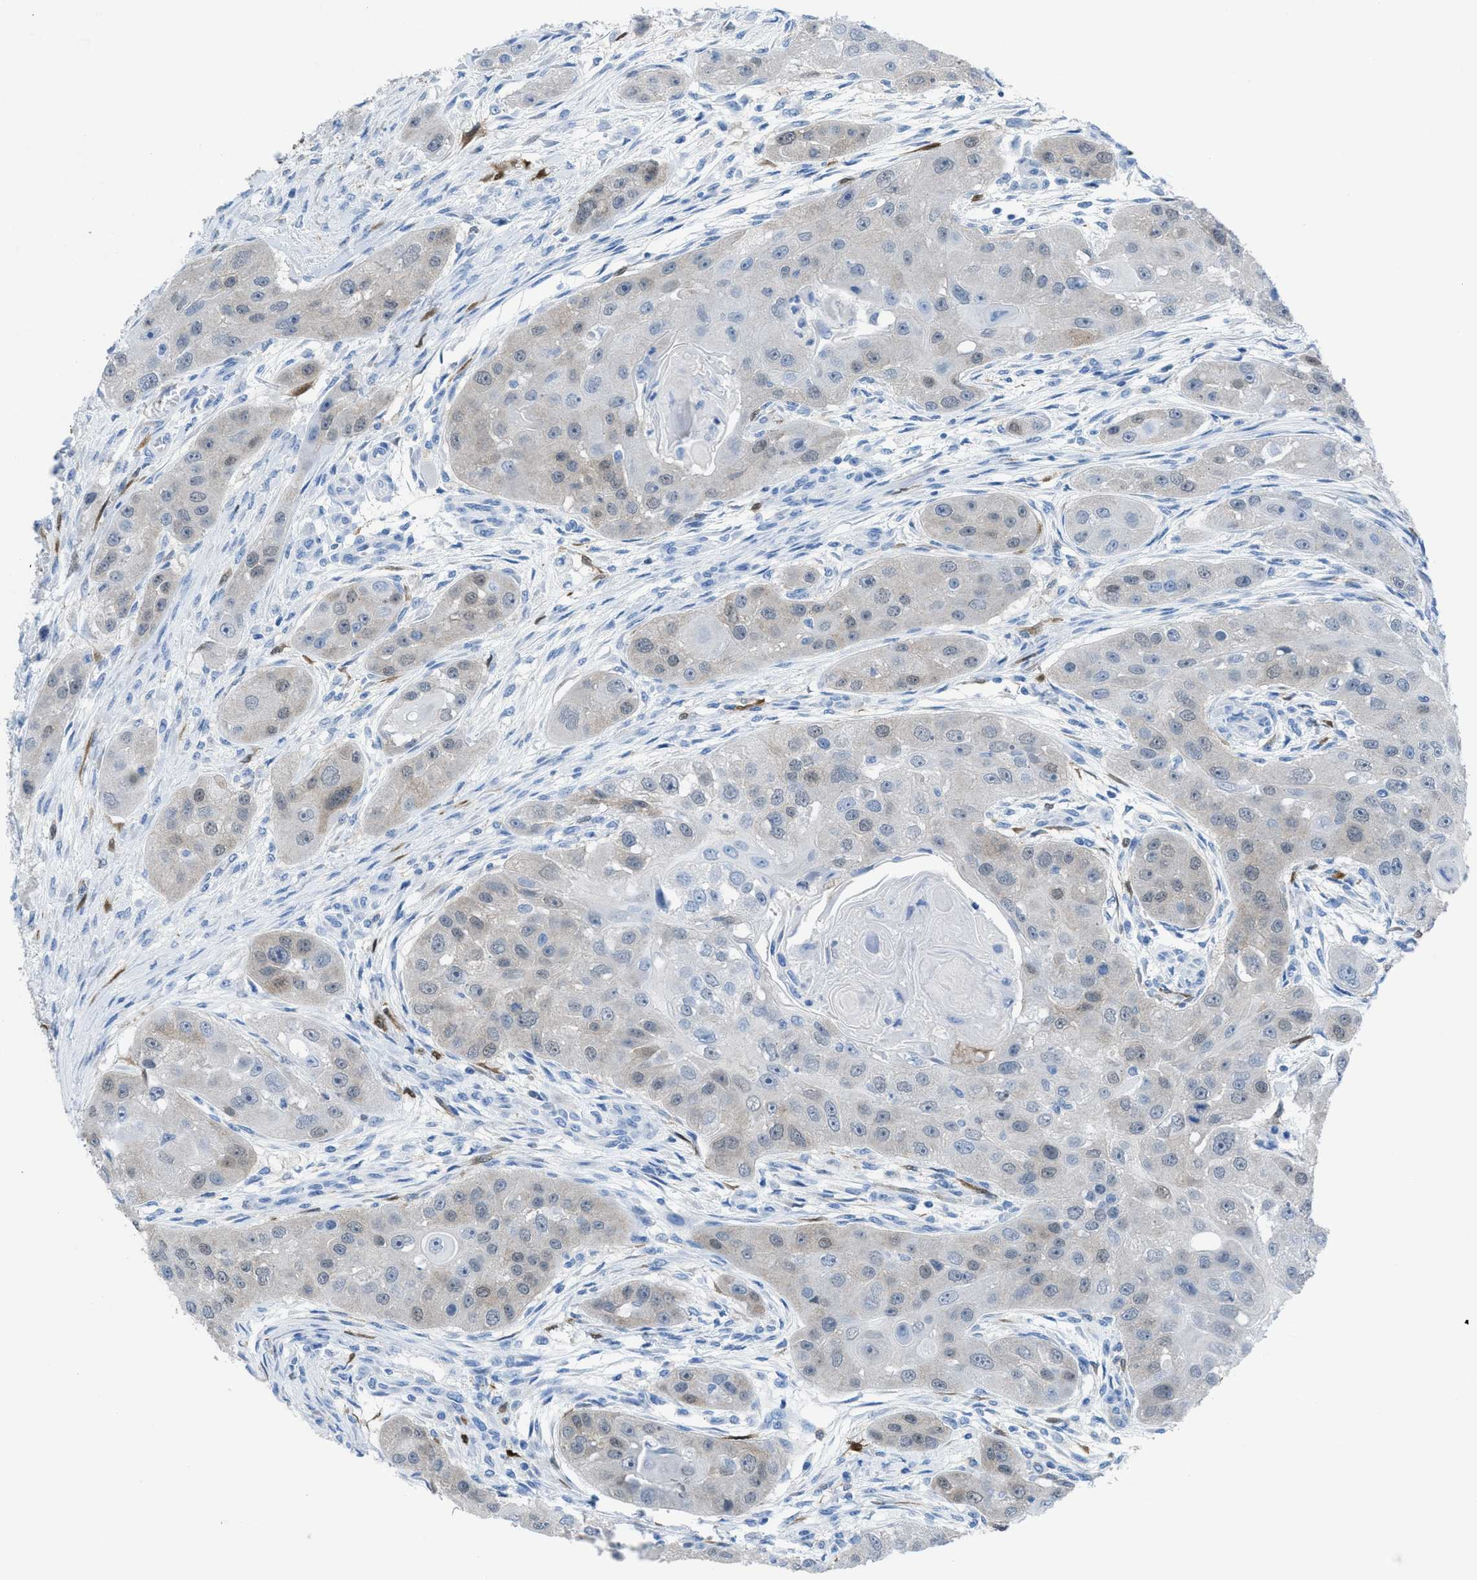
{"staining": {"intensity": "negative", "quantity": "none", "location": "none"}, "tissue": "head and neck cancer", "cell_type": "Tumor cells", "image_type": "cancer", "snomed": [{"axis": "morphology", "description": "Normal tissue, NOS"}, {"axis": "morphology", "description": "Squamous cell carcinoma, NOS"}, {"axis": "topography", "description": "Skeletal muscle"}, {"axis": "topography", "description": "Head-Neck"}], "caption": "IHC of human head and neck cancer displays no expression in tumor cells.", "gene": "CDKN2A", "patient": {"sex": "male", "age": 51}}